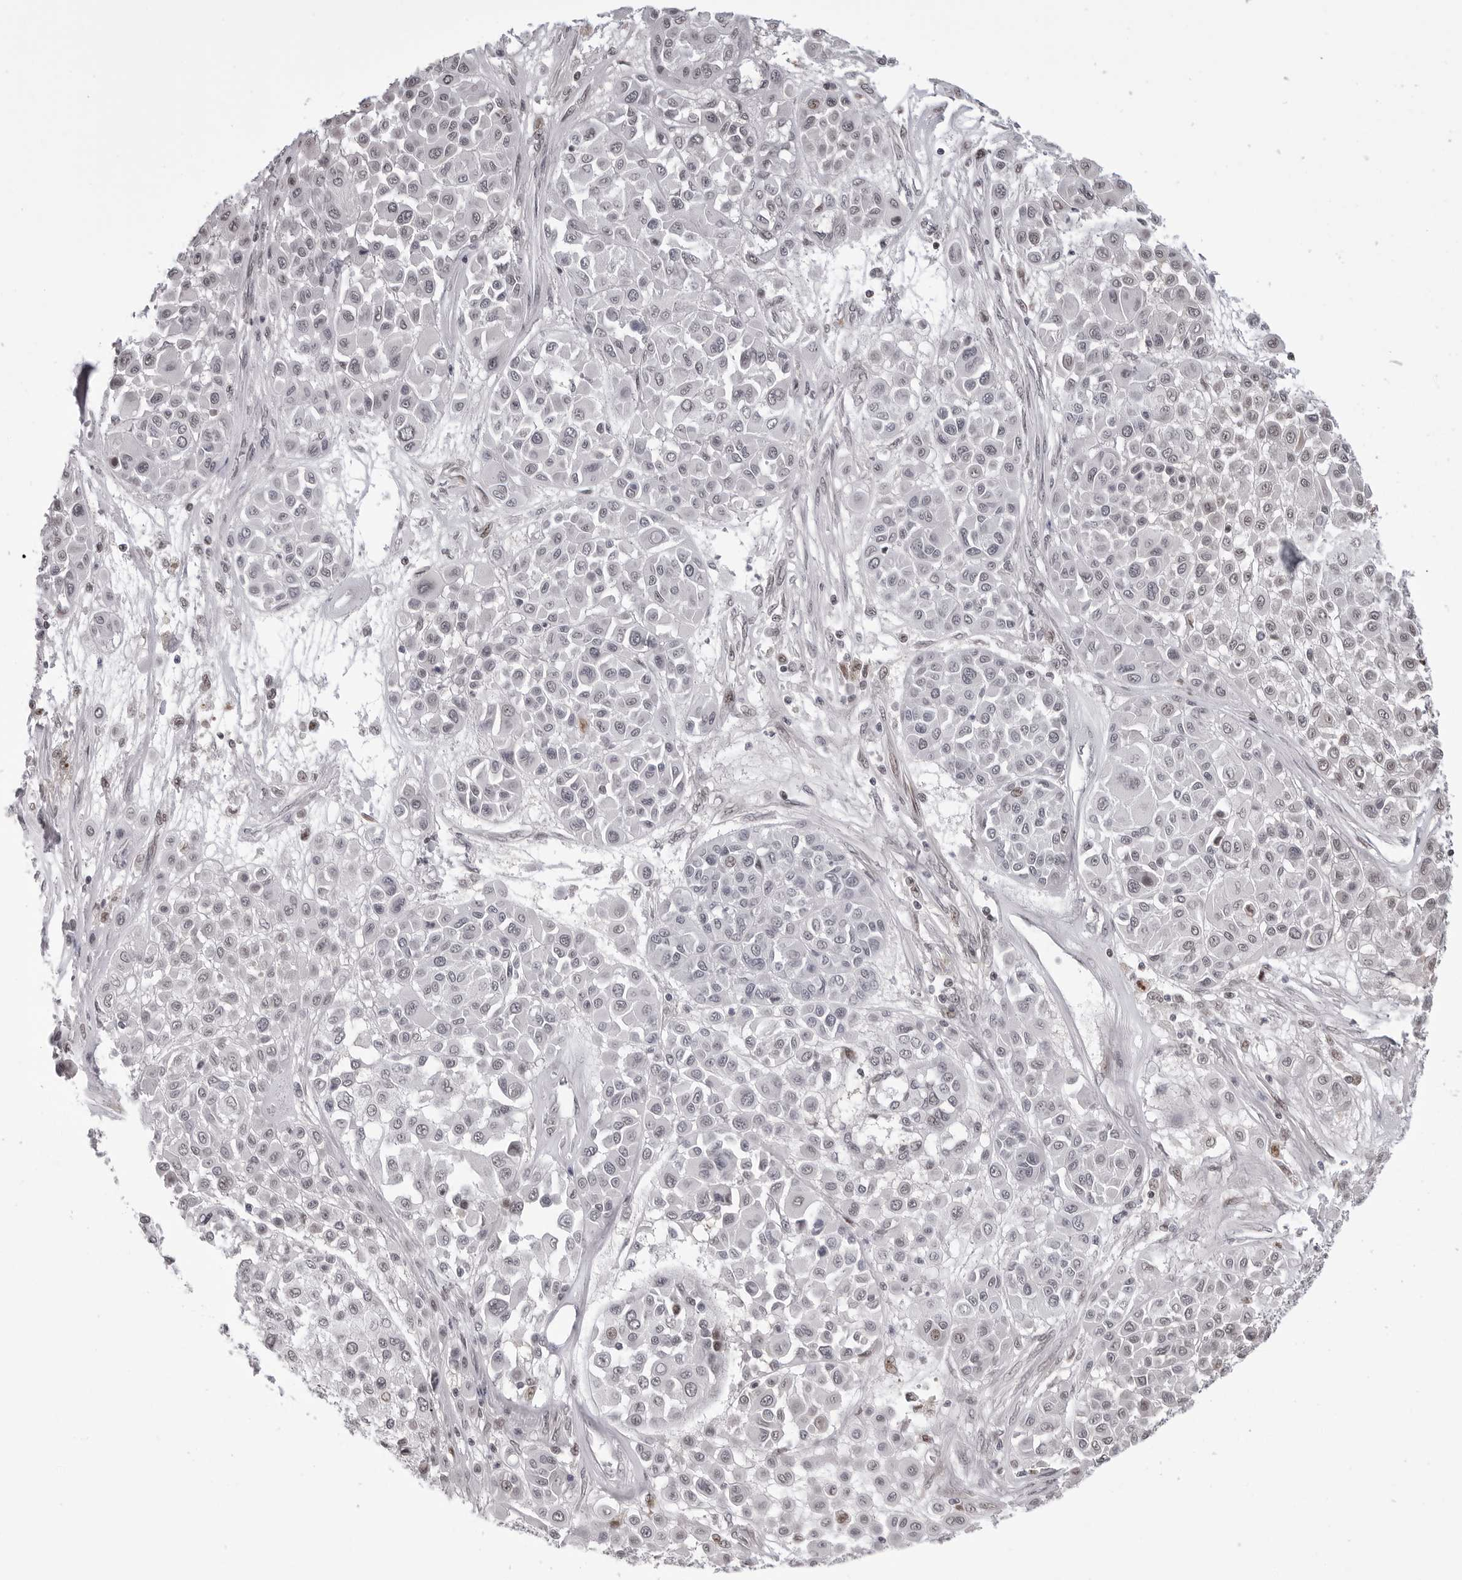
{"staining": {"intensity": "negative", "quantity": "none", "location": "none"}, "tissue": "melanoma", "cell_type": "Tumor cells", "image_type": "cancer", "snomed": [{"axis": "morphology", "description": "Malignant melanoma, Metastatic site"}, {"axis": "topography", "description": "Soft tissue"}], "caption": "Tumor cells are negative for protein expression in human malignant melanoma (metastatic site).", "gene": "PHF3", "patient": {"sex": "male", "age": 41}}